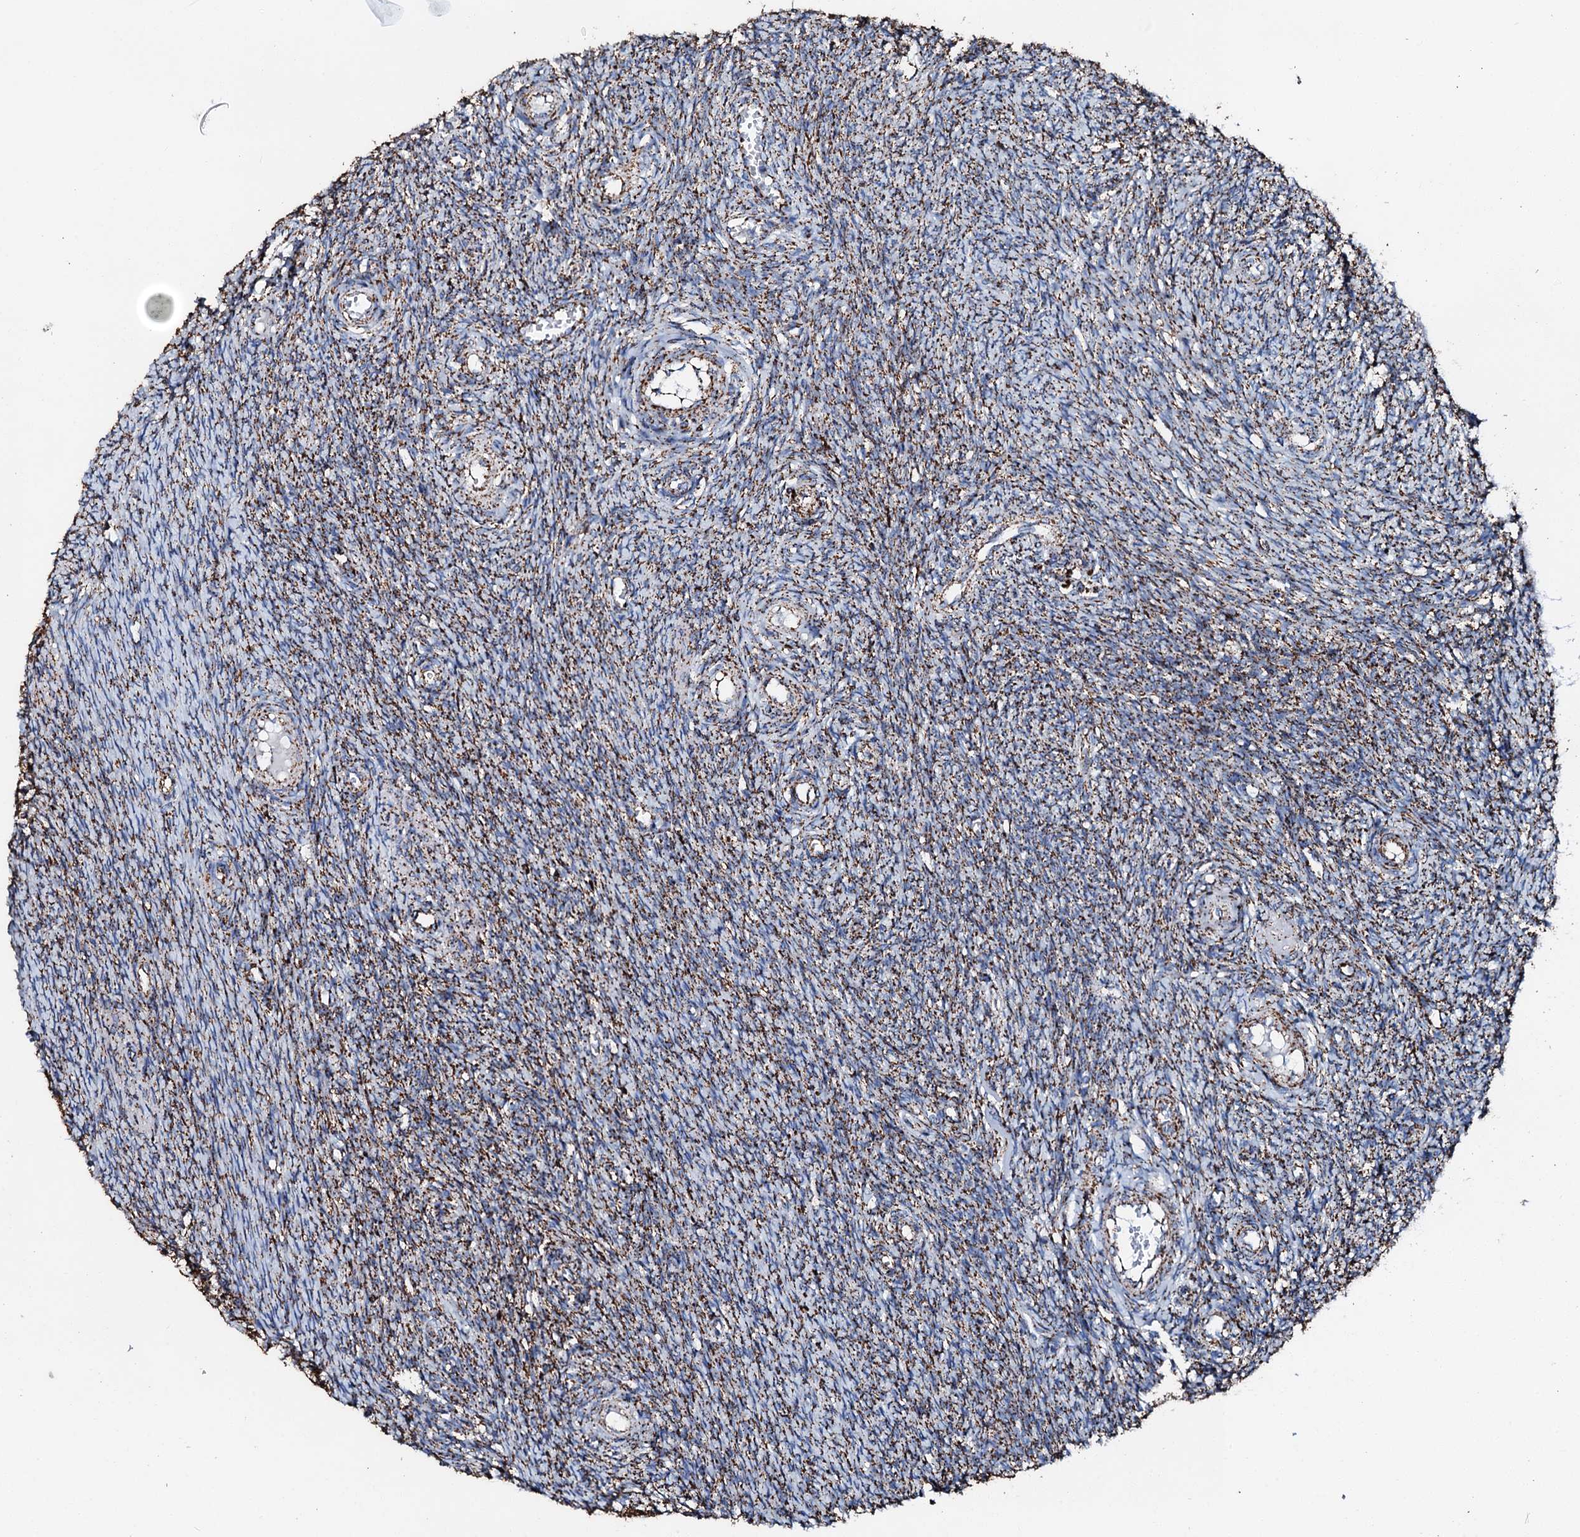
{"staining": {"intensity": "moderate", "quantity": ">75%", "location": "cytoplasmic/membranous"}, "tissue": "ovary", "cell_type": "Ovarian stroma cells", "image_type": "normal", "snomed": [{"axis": "morphology", "description": "Normal tissue, NOS"}, {"axis": "topography", "description": "Ovary"}], "caption": "There is medium levels of moderate cytoplasmic/membranous staining in ovarian stroma cells of benign ovary, as demonstrated by immunohistochemical staining (brown color).", "gene": "HADH", "patient": {"sex": "female", "age": 44}}